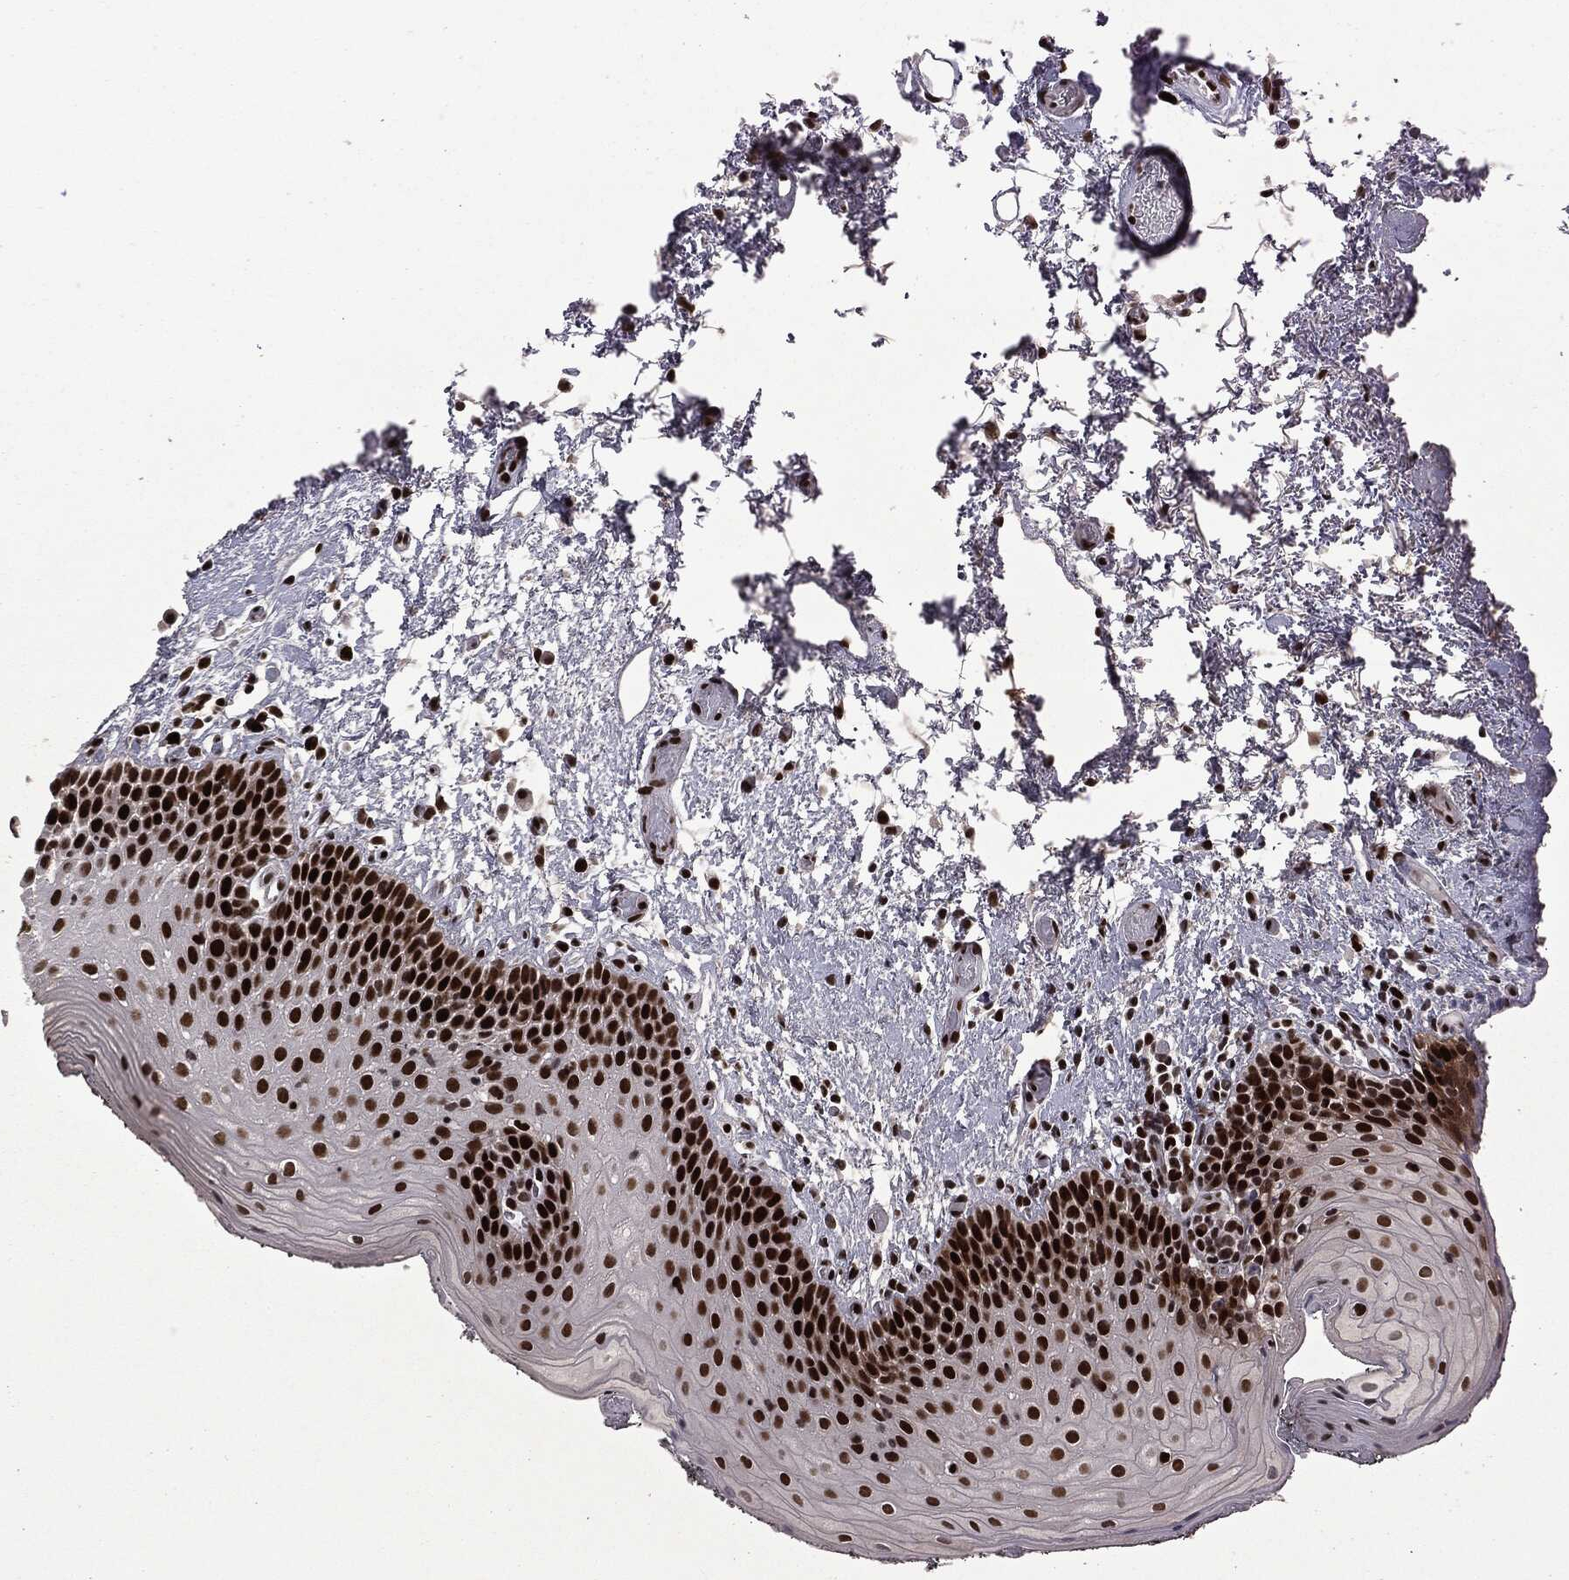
{"staining": {"intensity": "strong", "quantity": ">75%", "location": "nuclear"}, "tissue": "oral mucosa", "cell_type": "Squamous epithelial cells", "image_type": "normal", "snomed": [{"axis": "morphology", "description": "Normal tissue, NOS"}, {"axis": "morphology", "description": "Squamous cell carcinoma, NOS"}, {"axis": "topography", "description": "Oral tissue"}, {"axis": "topography", "description": "Tounge, NOS"}, {"axis": "topography", "description": "Head-Neck"}], "caption": "A histopathology image of oral mucosa stained for a protein reveals strong nuclear brown staining in squamous epithelial cells.", "gene": "MSH2", "patient": {"sex": "female", "age": 80}}